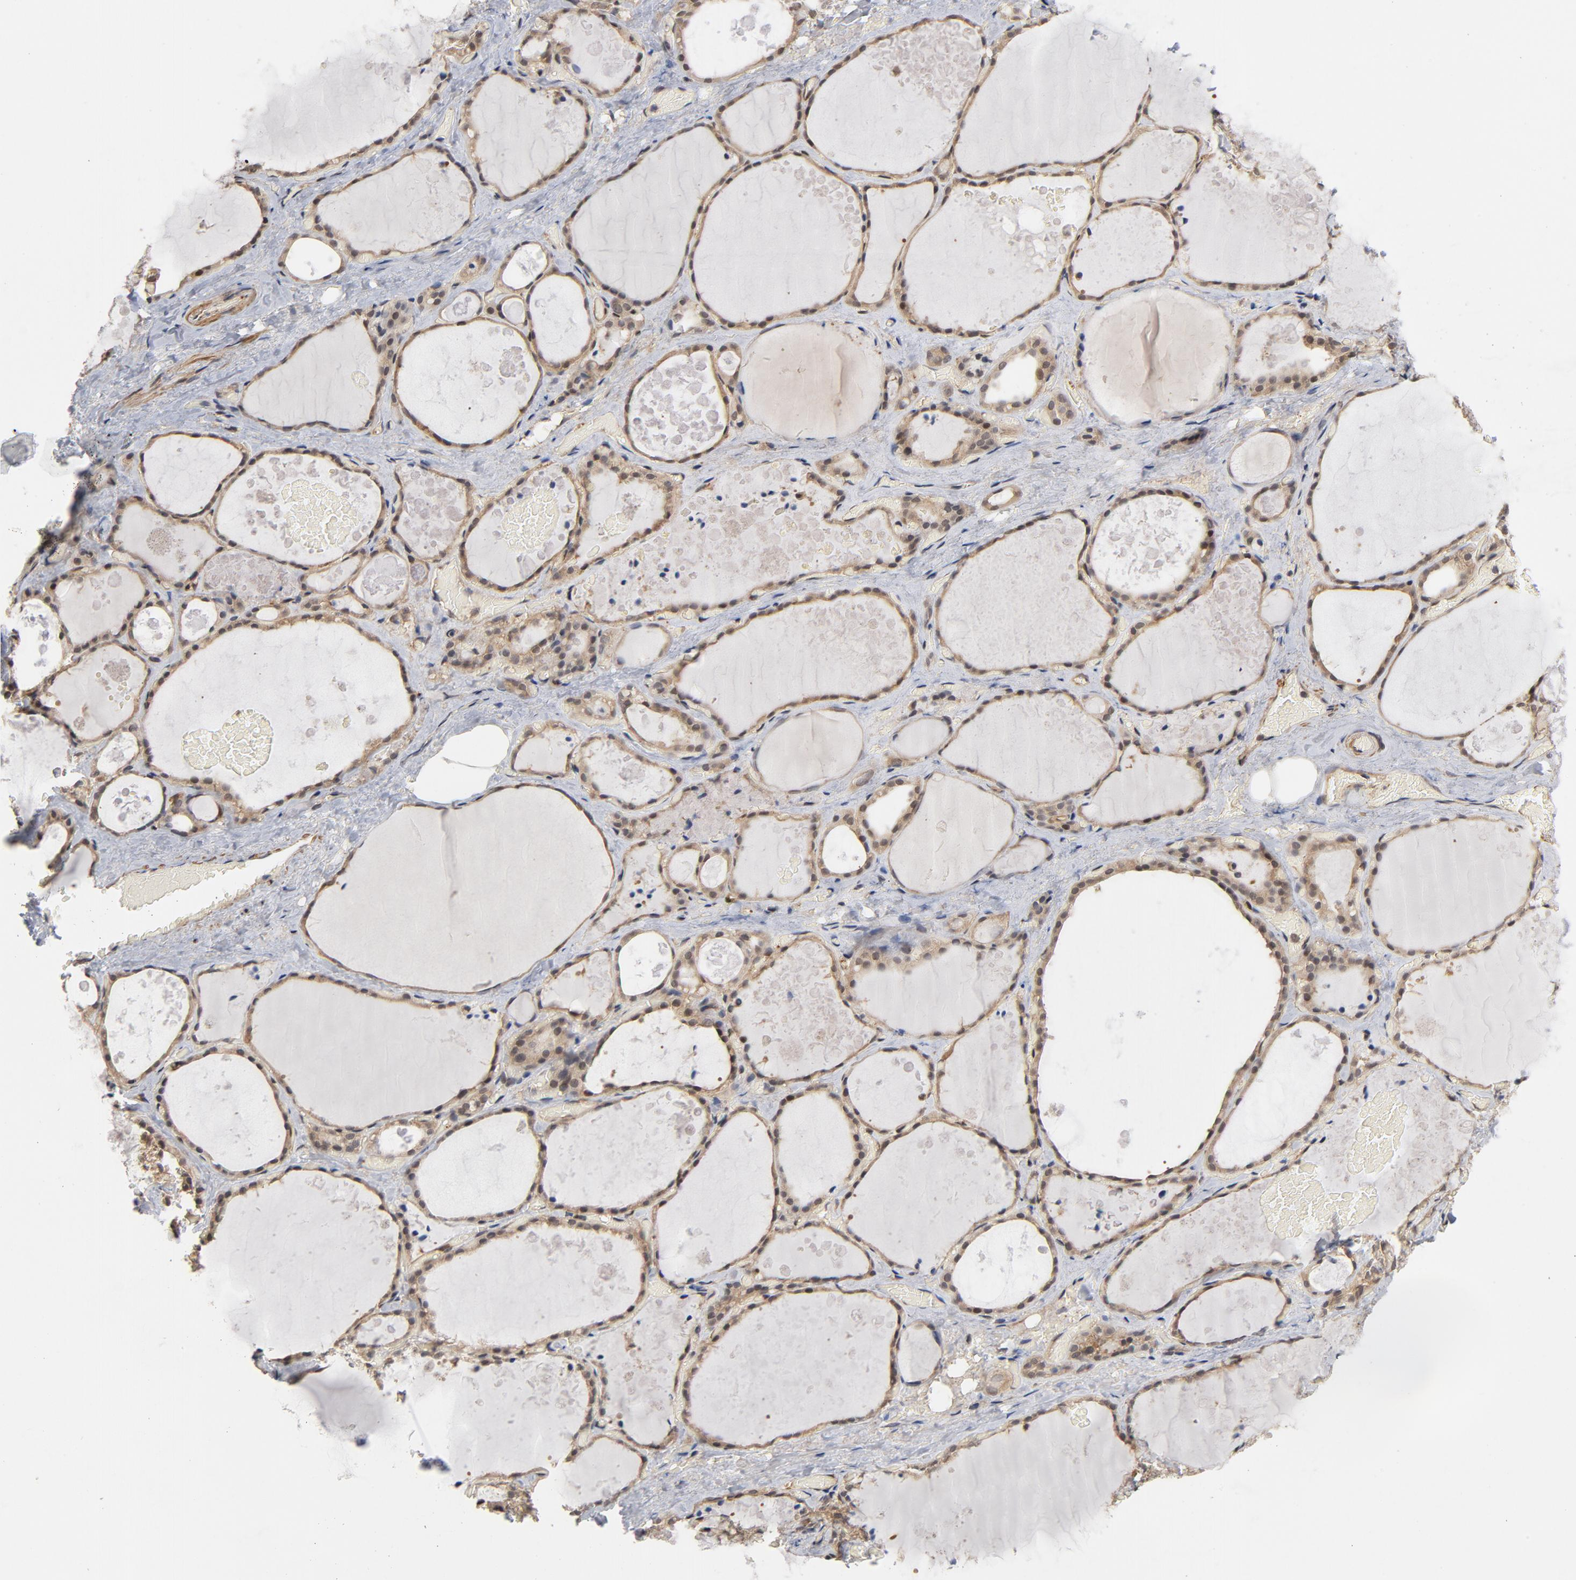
{"staining": {"intensity": "moderate", "quantity": ">75%", "location": "cytoplasmic/membranous"}, "tissue": "thyroid gland", "cell_type": "Glandular cells", "image_type": "normal", "snomed": [{"axis": "morphology", "description": "Normal tissue, NOS"}, {"axis": "topography", "description": "Thyroid gland"}], "caption": "Immunohistochemistry (IHC) staining of normal thyroid gland, which shows medium levels of moderate cytoplasmic/membranous positivity in about >75% of glandular cells indicating moderate cytoplasmic/membranous protein expression. The staining was performed using DAB (brown) for protein detection and nuclei were counterstained in hematoxylin (blue).", "gene": "CDC37", "patient": {"sex": "male", "age": 61}}